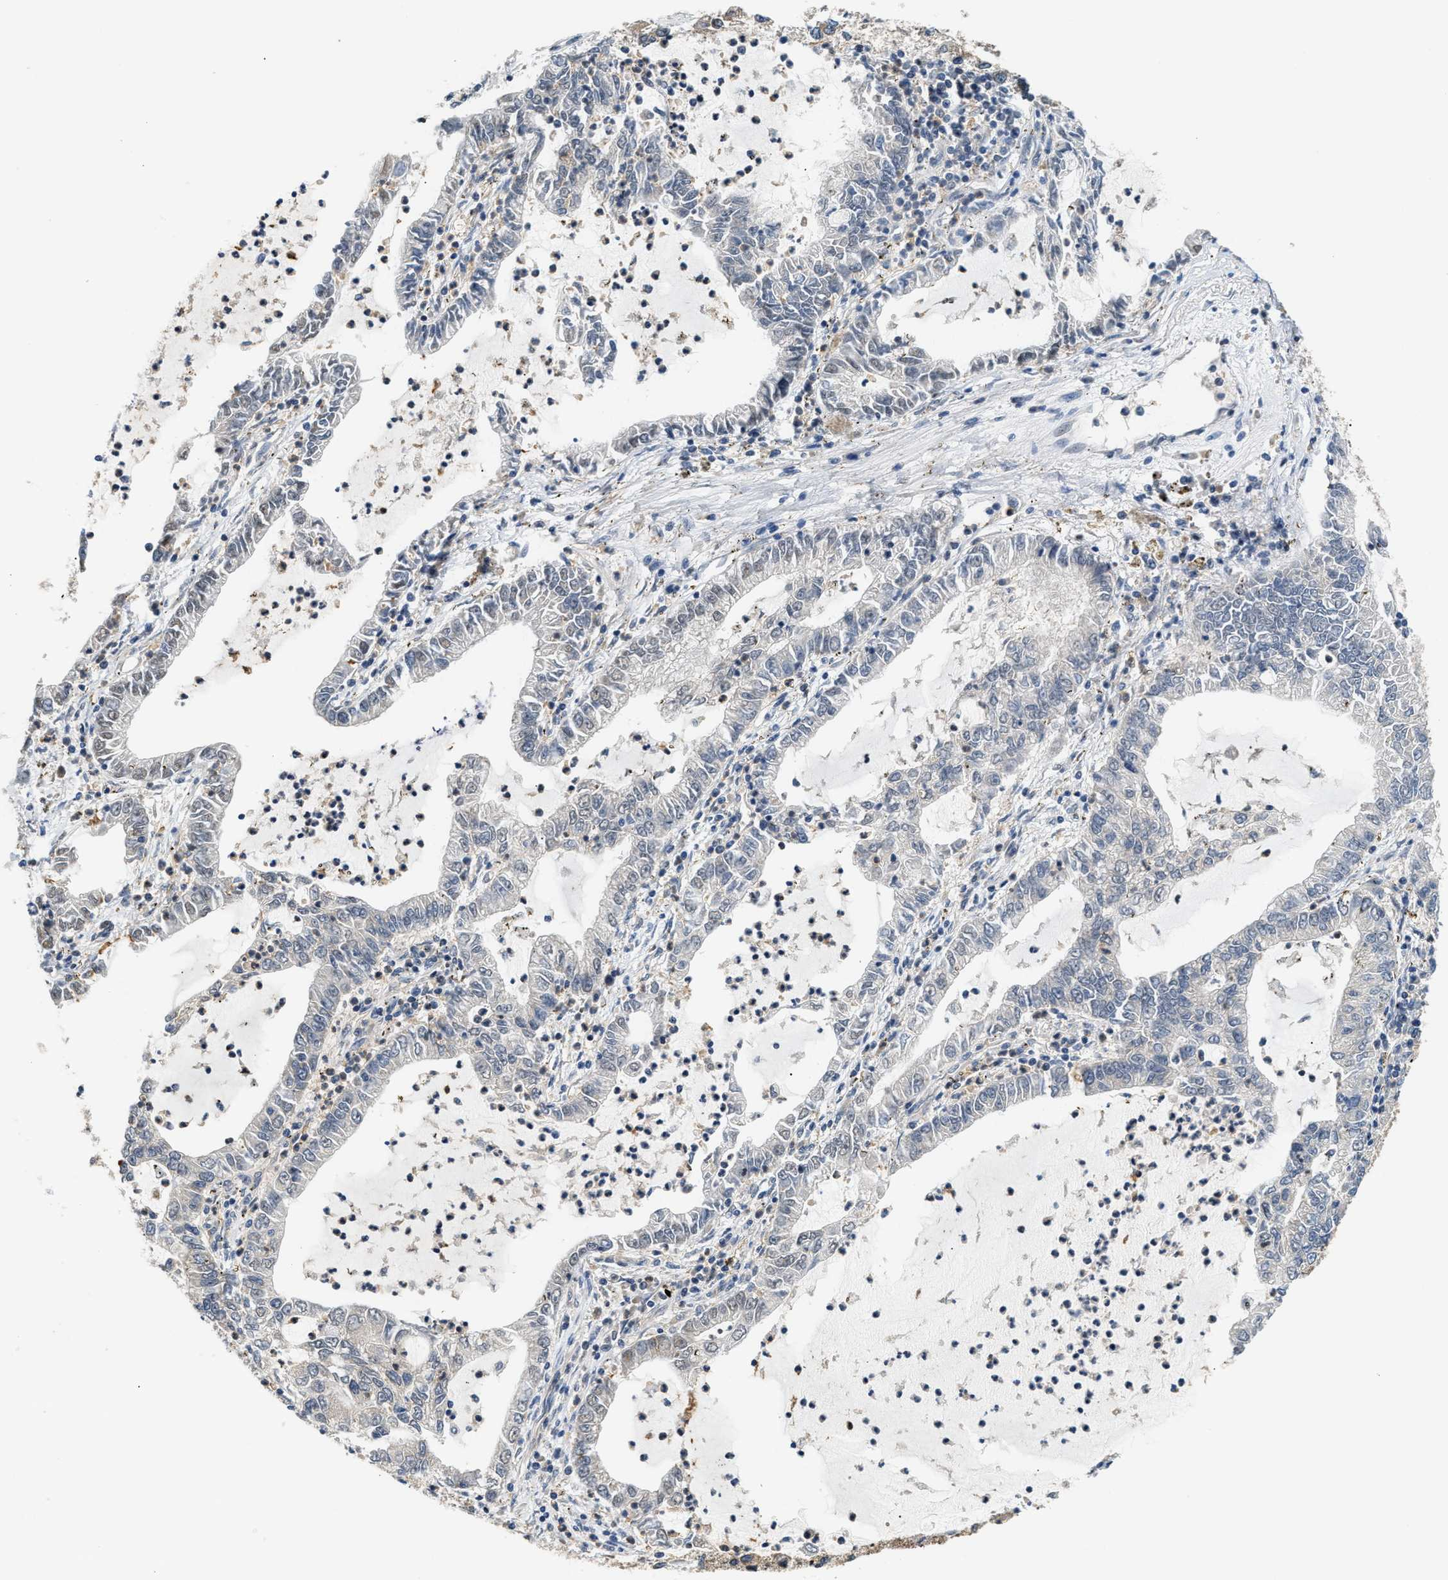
{"staining": {"intensity": "moderate", "quantity": "25%-75%", "location": "cytoplasmic/membranous"}, "tissue": "lung cancer", "cell_type": "Tumor cells", "image_type": "cancer", "snomed": [{"axis": "morphology", "description": "Adenocarcinoma, NOS"}, {"axis": "topography", "description": "Lung"}], "caption": "Immunohistochemical staining of lung adenocarcinoma reveals moderate cytoplasmic/membranous protein staining in about 25%-75% of tumor cells. Immunohistochemistry stains the protein in brown and the nuclei are stained blue.", "gene": "RAB29", "patient": {"sex": "female", "age": 51}}